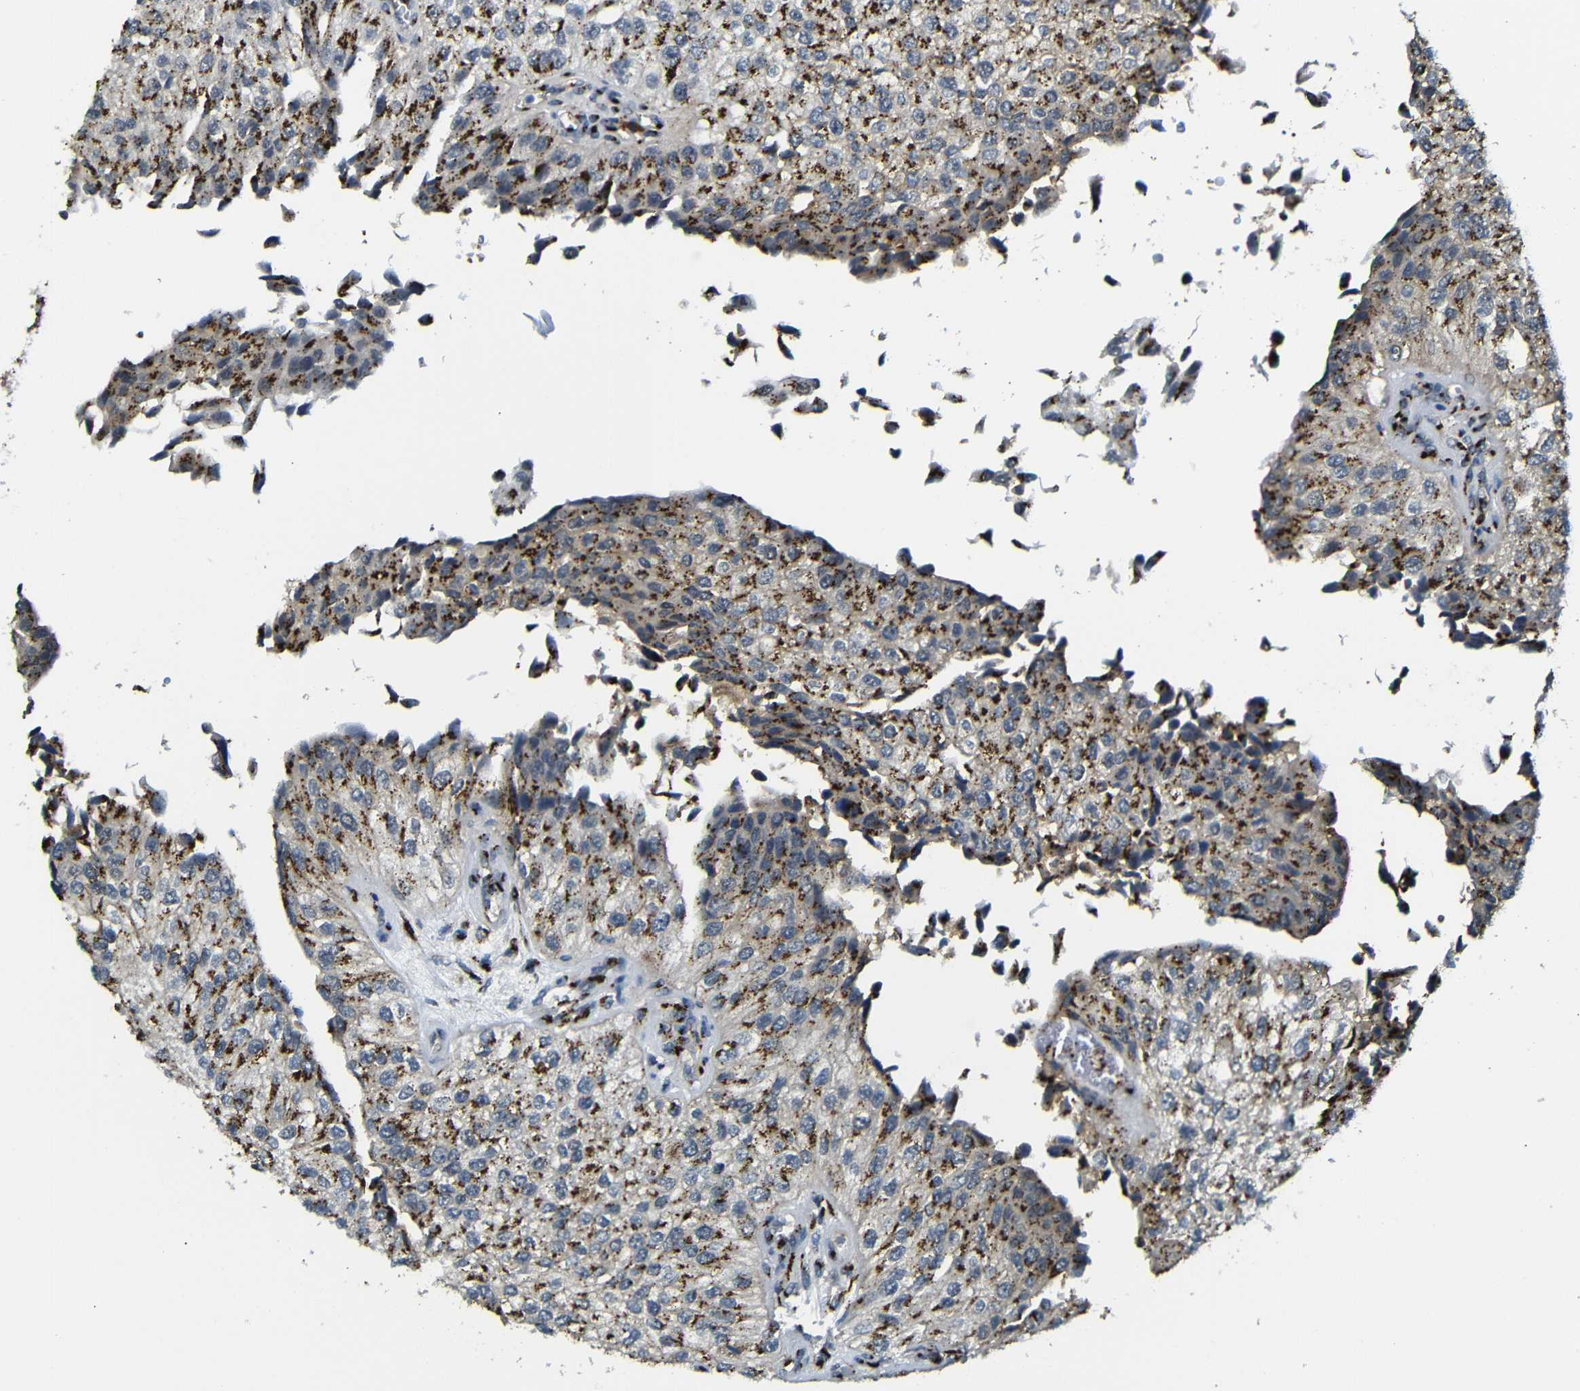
{"staining": {"intensity": "strong", "quantity": ">75%", "location": "cytoplasmic/membranous"}, "tissue": "urothelial cancer", "cell_type": "Tumor cells", "image_type": "cancer", "snomed": [{"axis": "morphology", "description": "Urothelial carcinoma, High grade"}, {"axis": "topography", "description": "Kidney"}, {"axis": "topography", "description": "Urinary bladder"}], "caption": "Immunohistochemical staining of high-grade urothelial carcinoma shows high levels of strong cytoplasmic/membranous protein staining in about >75% of tumor cells. The staining is performed using DAB brown chromogen to label protein expression. The nuclei are counter-stained blue using hematoxylin.", "gene": "TGOLN2", "patient": {"sex": "male", "age": 77}}